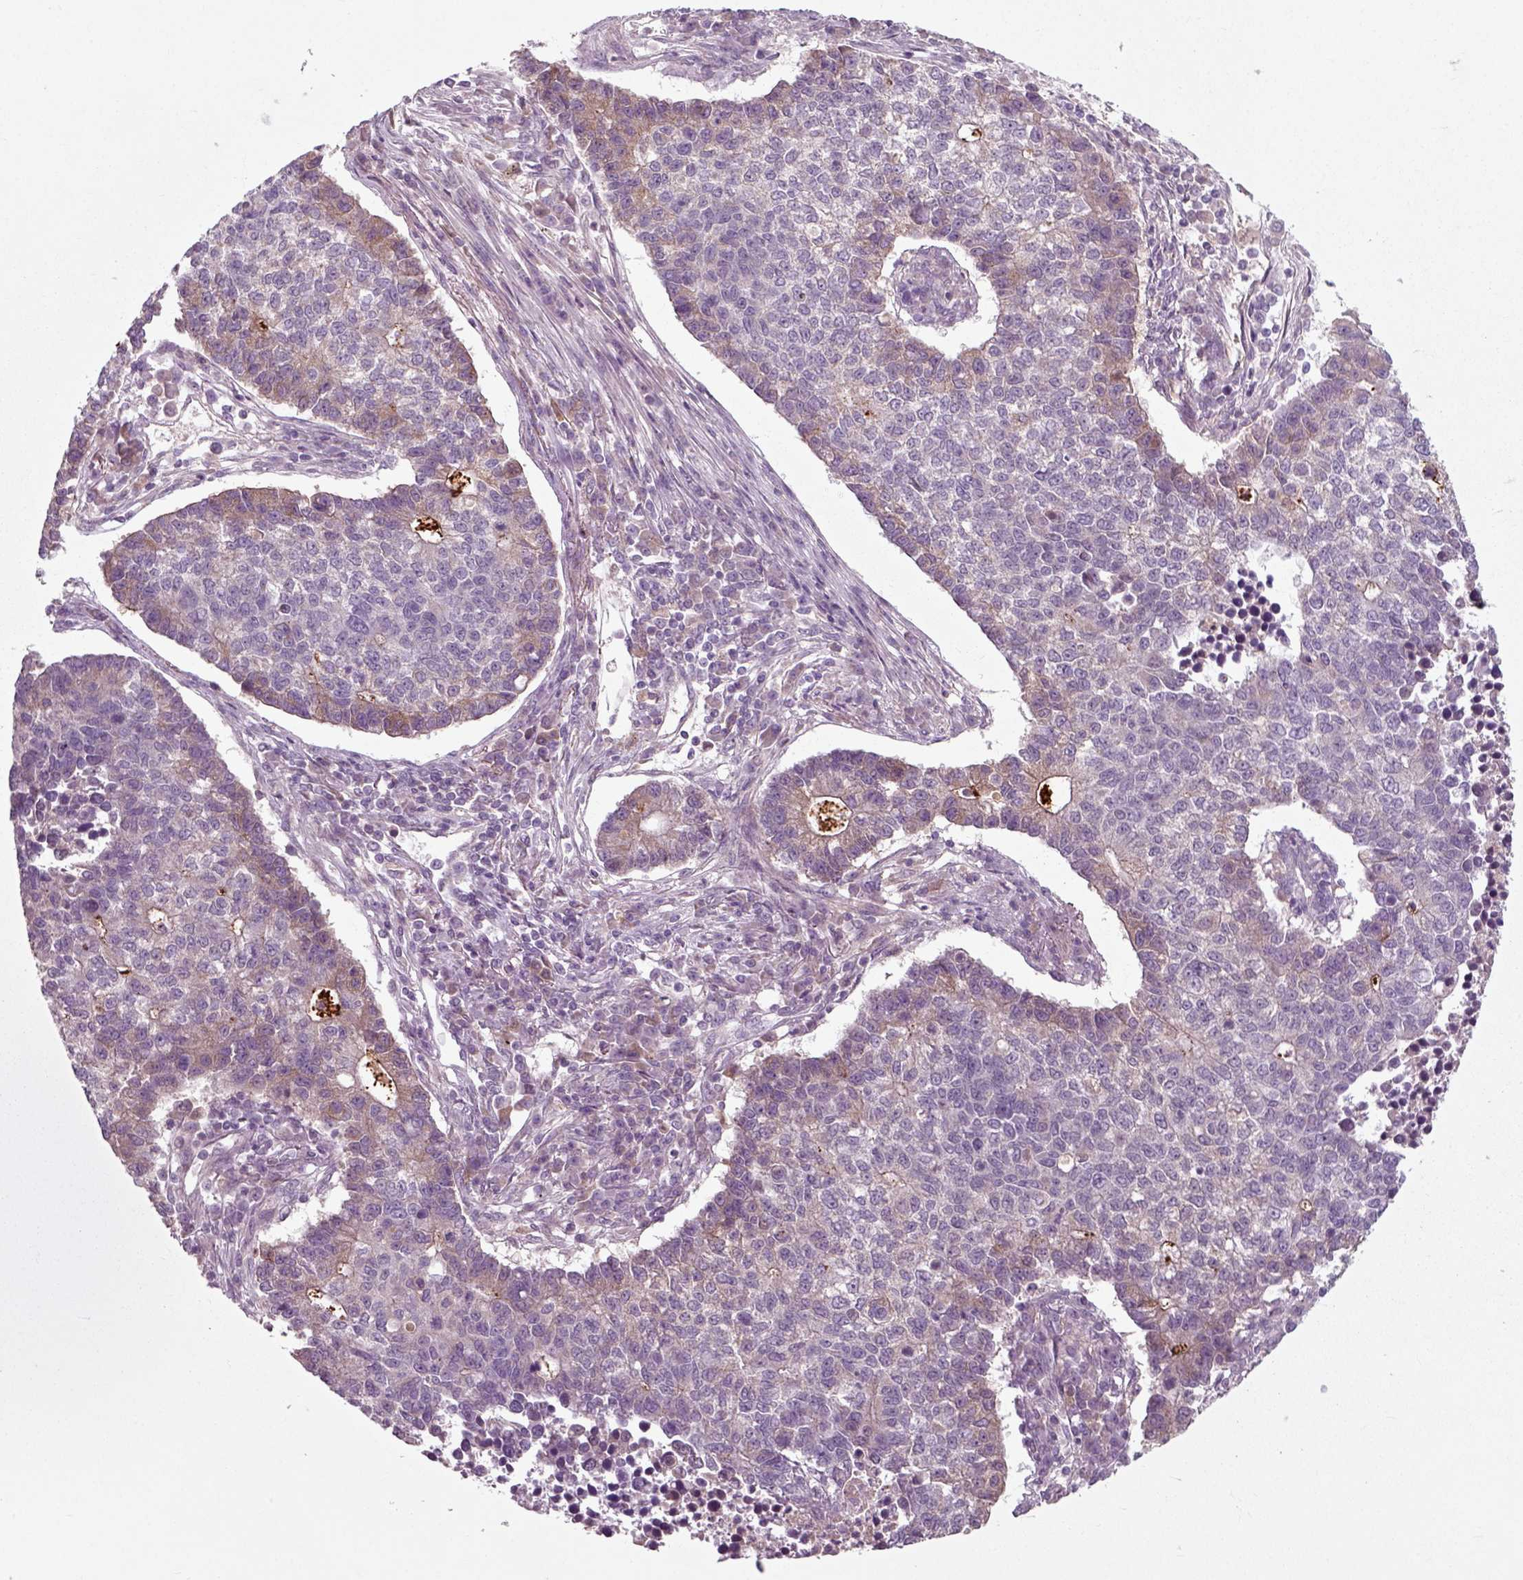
{"staining": {"intensity": "weak", "quantity": "<25%", "location": "cytoplasmic/membranous"}, "tissue": "lung cancer", "cell_type": "Tumor cells", "image_type": "cancer", "snomed": [{"axis": "morphology", "description": "Adenocarcinoma, NOS"}, {"axis": "topography", "description": "Lung"}], "caption": "This is an IHC photomicrograph of human lung adenocarcinoma. There is no staining in tumor cells.", "gene": "RND2", "patient": {"sex": "male", "age": 57}}